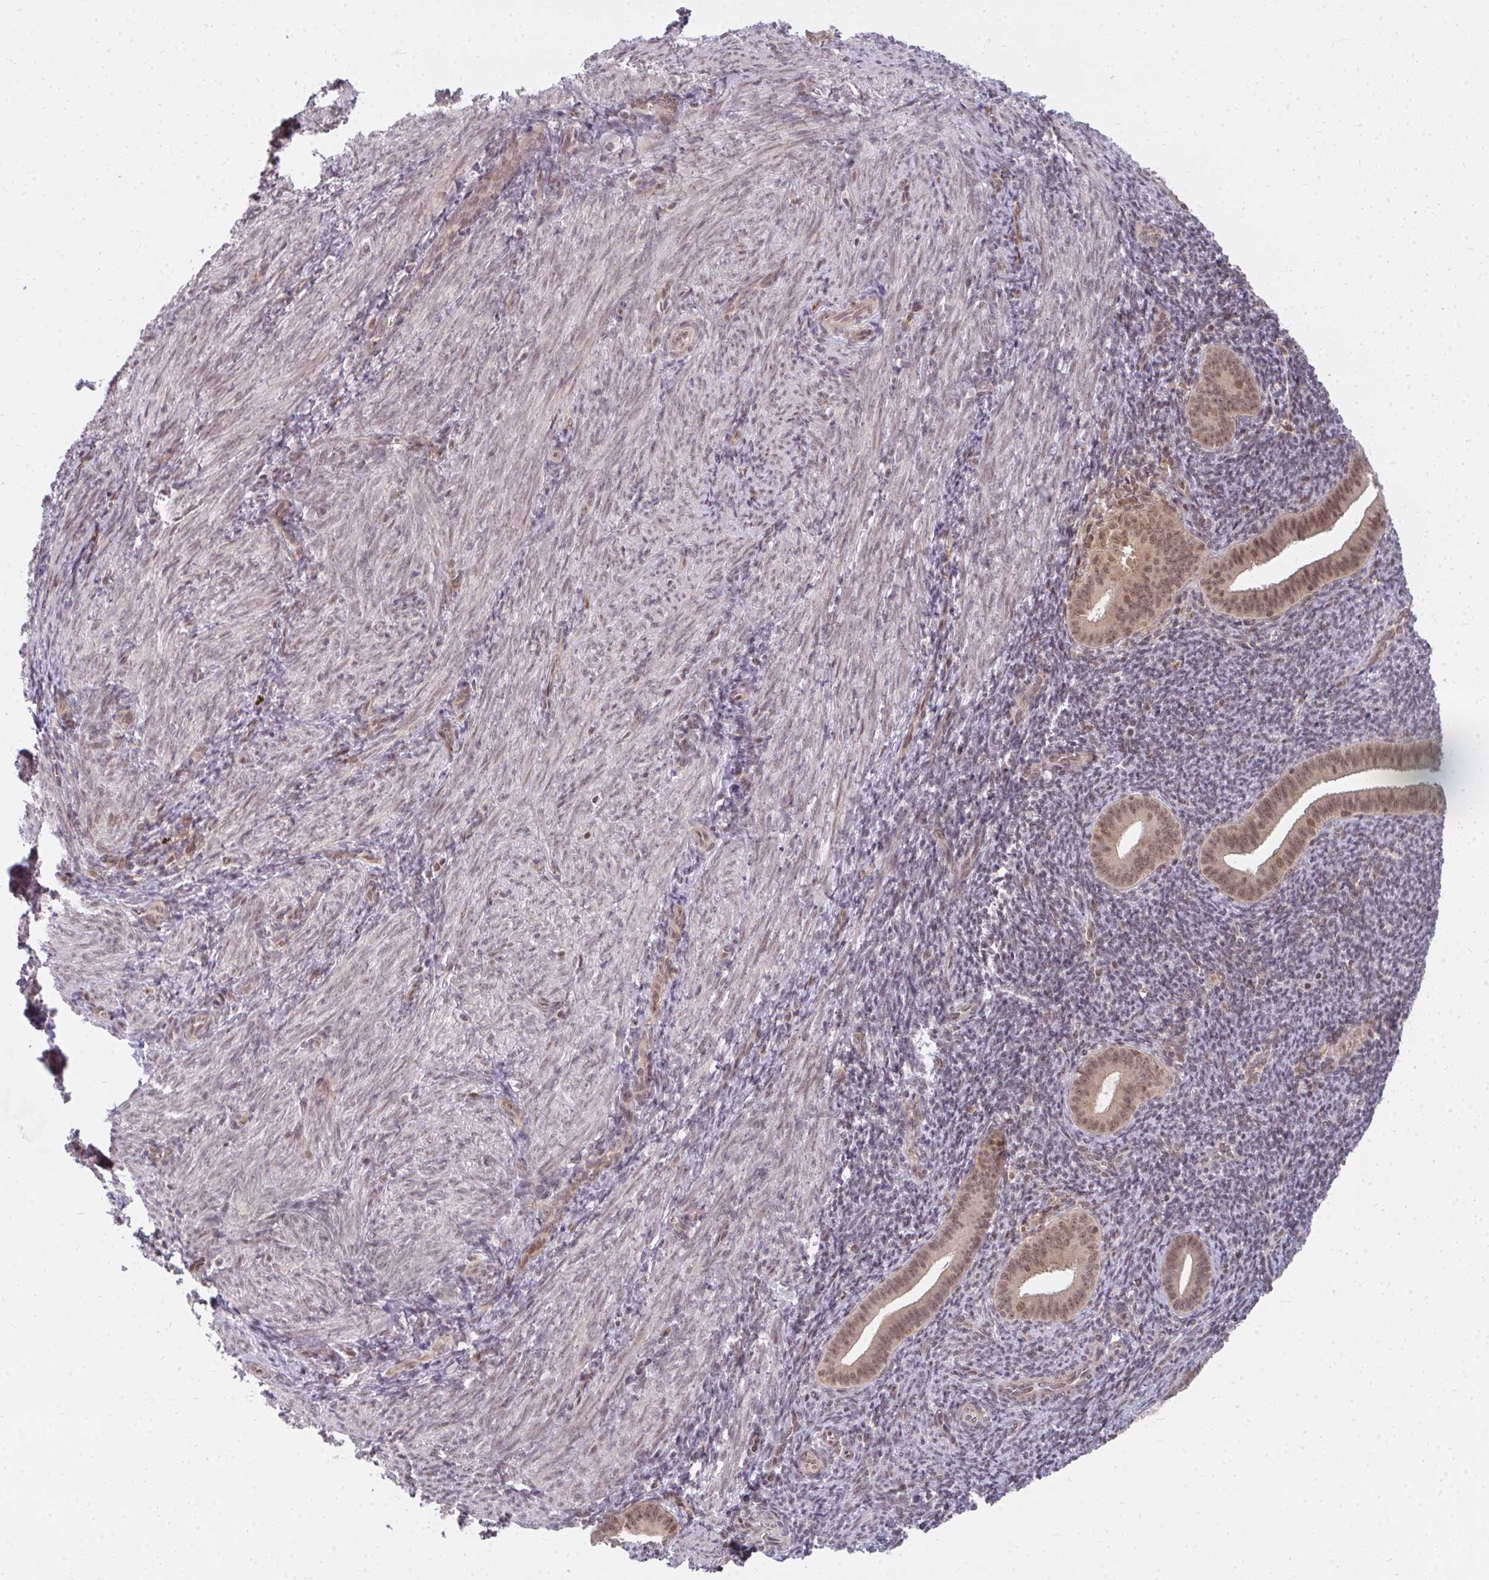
{"staining": {"intensity": "moderate", "quantity": "25%-75%", "location": "nuclear"}, "tissue": "endometrium", "cell_type": "Cells in endometrial stroma", "image_type": "normal", "snomed": [{"axis": "morphology", "description": "Normal tissue, NOS"}, {"axis": "topography", "description": "Endometrium"}], "caption": "Protein expression analysis of benign human endometrium reveals moderate nuclear expression in about 25%-75% of cells in endometrial stroma. The protein of interest is shown in brown color, while the nuclei are stained blue.", "gene": "GTF3C6", "patient": {"sex": "female", "age": 25}}